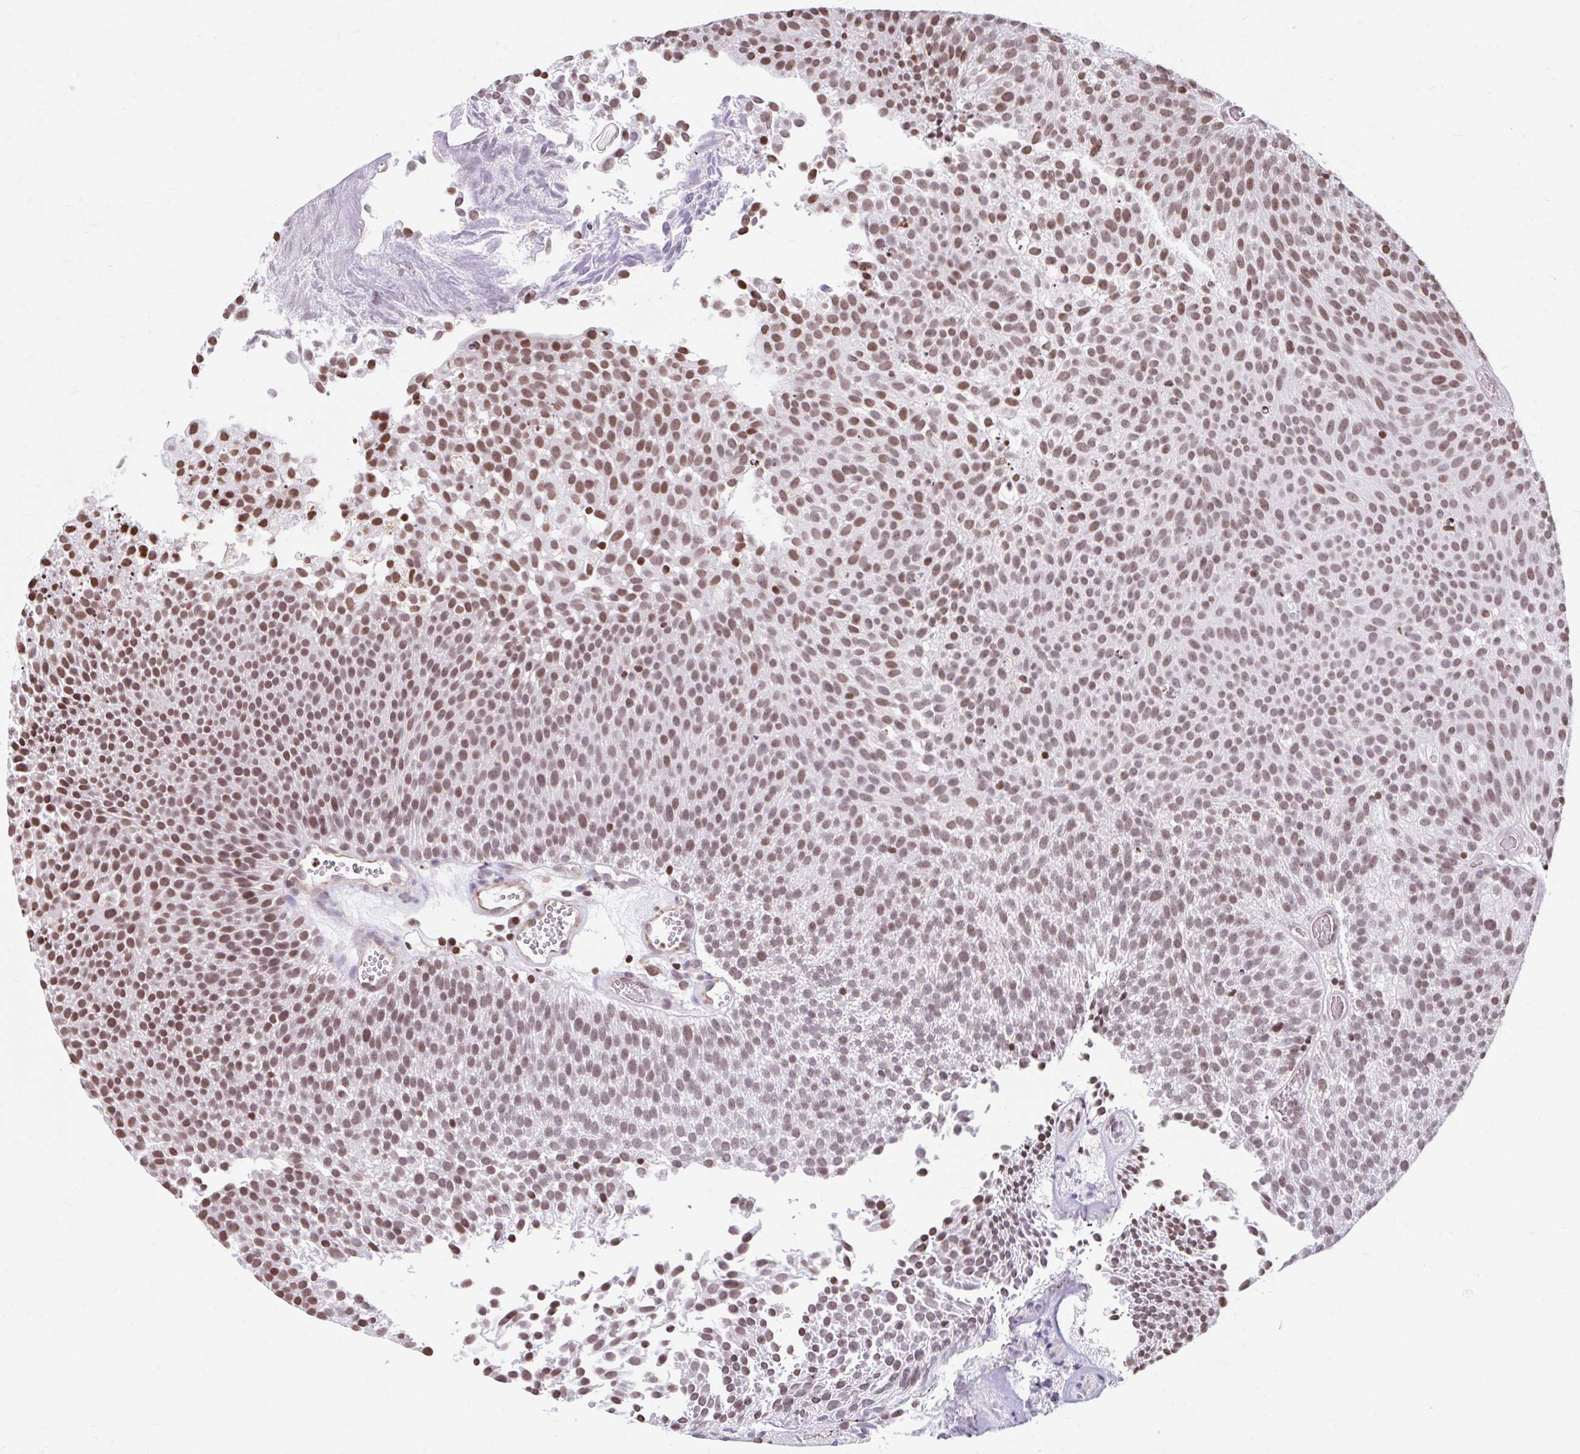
{"staining": {"intensity": "moderate", "quantity": ">75%", "location": "nuclear"}, "tissue": "urothelial cancer", "cell_type": "Tumor cells", "image_type": "cancer", "snomed": [{"axis": "morphology", "description": "Urothelial carcinoma, Low grade"}, {"axis": "topography", "description": "Urinary bladder"}], "caption": "Protein staining reveals moderate nuclear expression in about >75% of tumor cells in low-grade urothelial carcinoma.", "gene": "ORC3", "patient": {"sex": "female", "age": 79}}